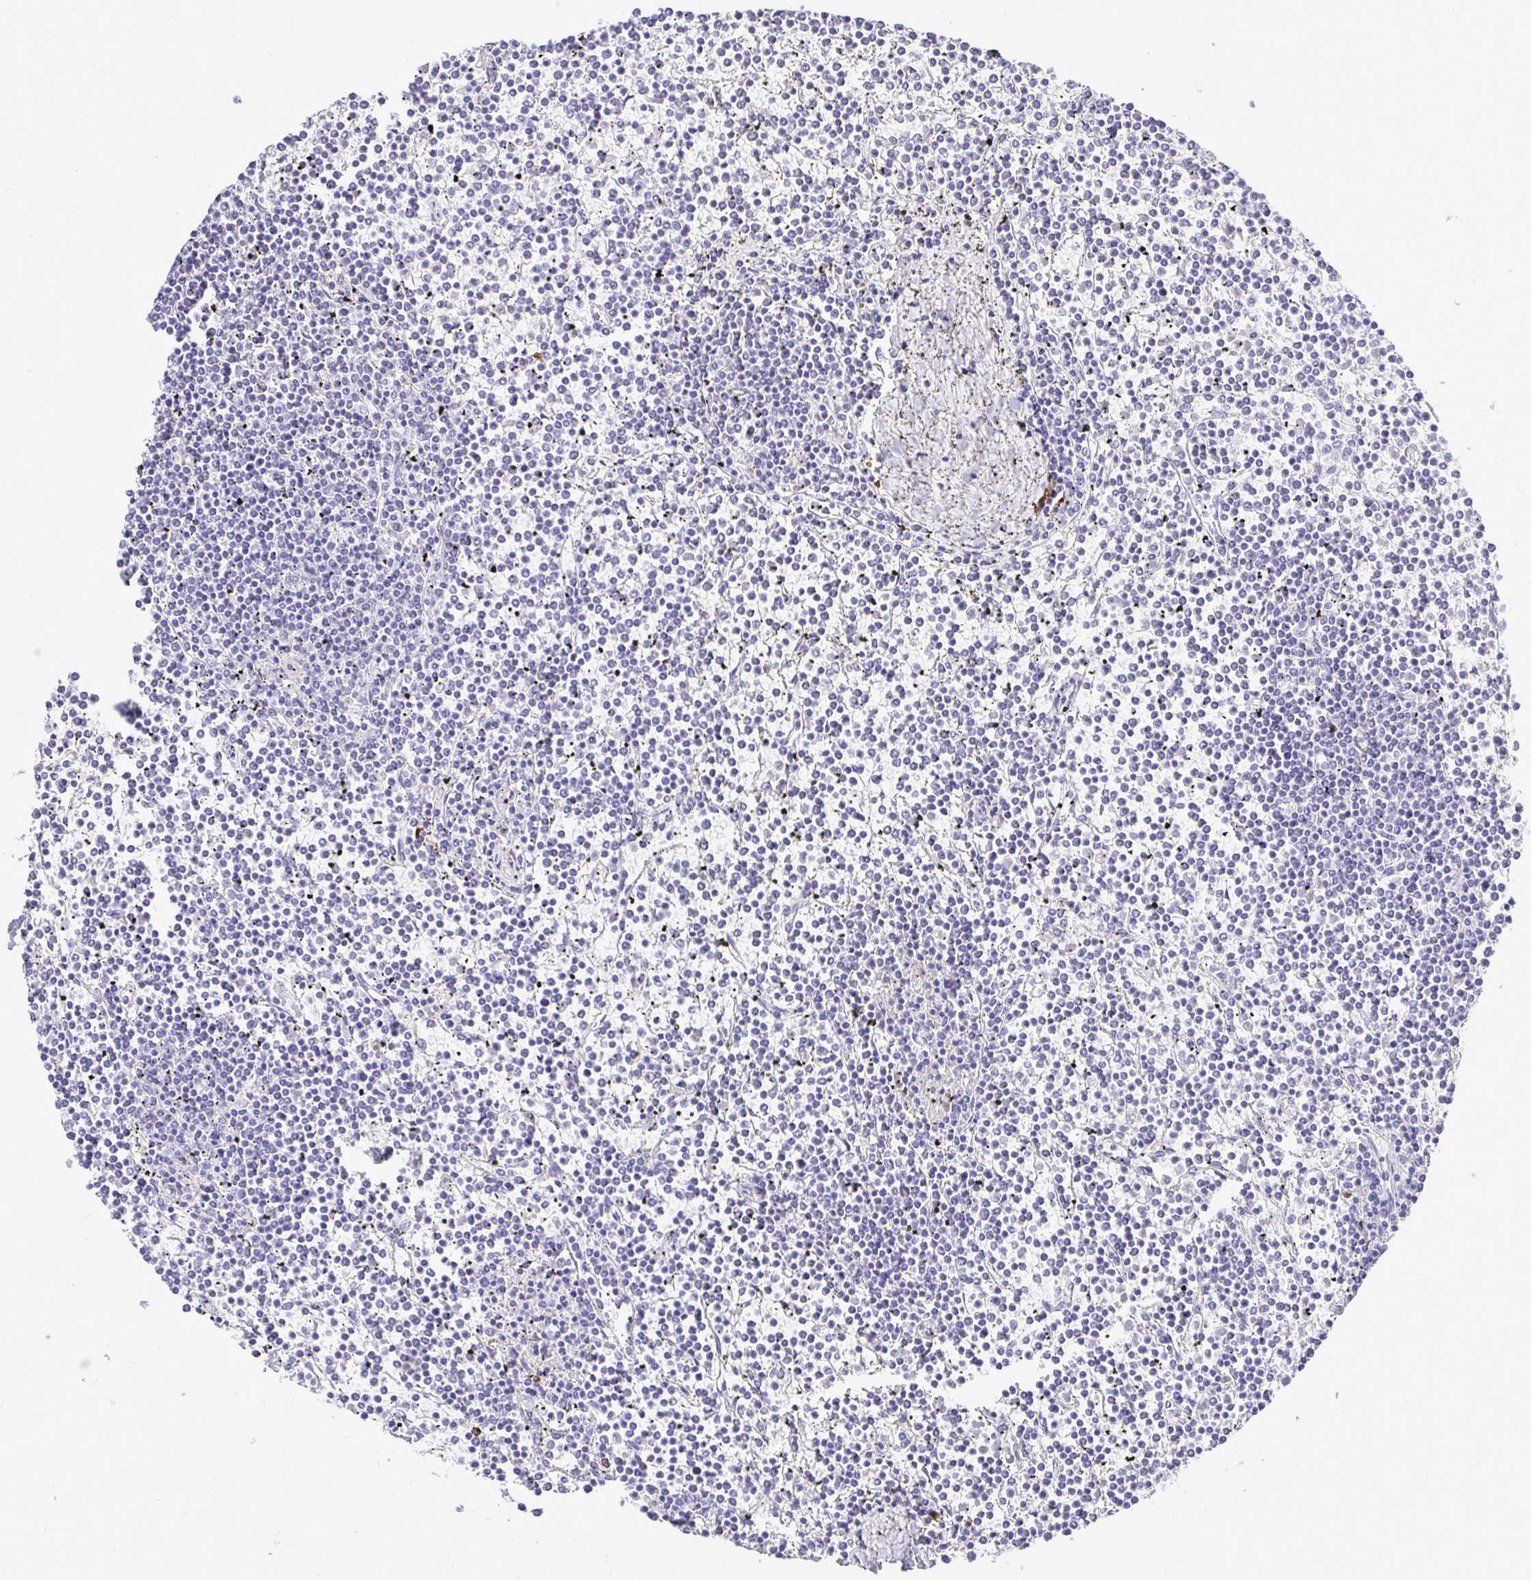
{"staining": {"intensity": "negative", "quantity": "none", "location": "none"}, "tissue": "lymphoma", "cell_type": "Tumor cells", "image_type": "cancer", "snomed": [{"axis": "morphology", "description": "Malignant lymphoma, non-Hodgkin's type, Low grade"}, {"axis": "topography", "description": "Spleen"}], "caption": "High power microscopy micrograph of an immunohistochemistry (IHC) histopathology image of low-grade malignant lymphoma, non-Hodgkin's type, revealing no significant expression in tumor cells. The staining was performed using DAB to visualize the protein expression in brown, while the nuclei were stained in blue with hematoxylin (Magnification: 20x).", "gene": "CCDC62", "patient": {"sex": "female", "age": 19}}